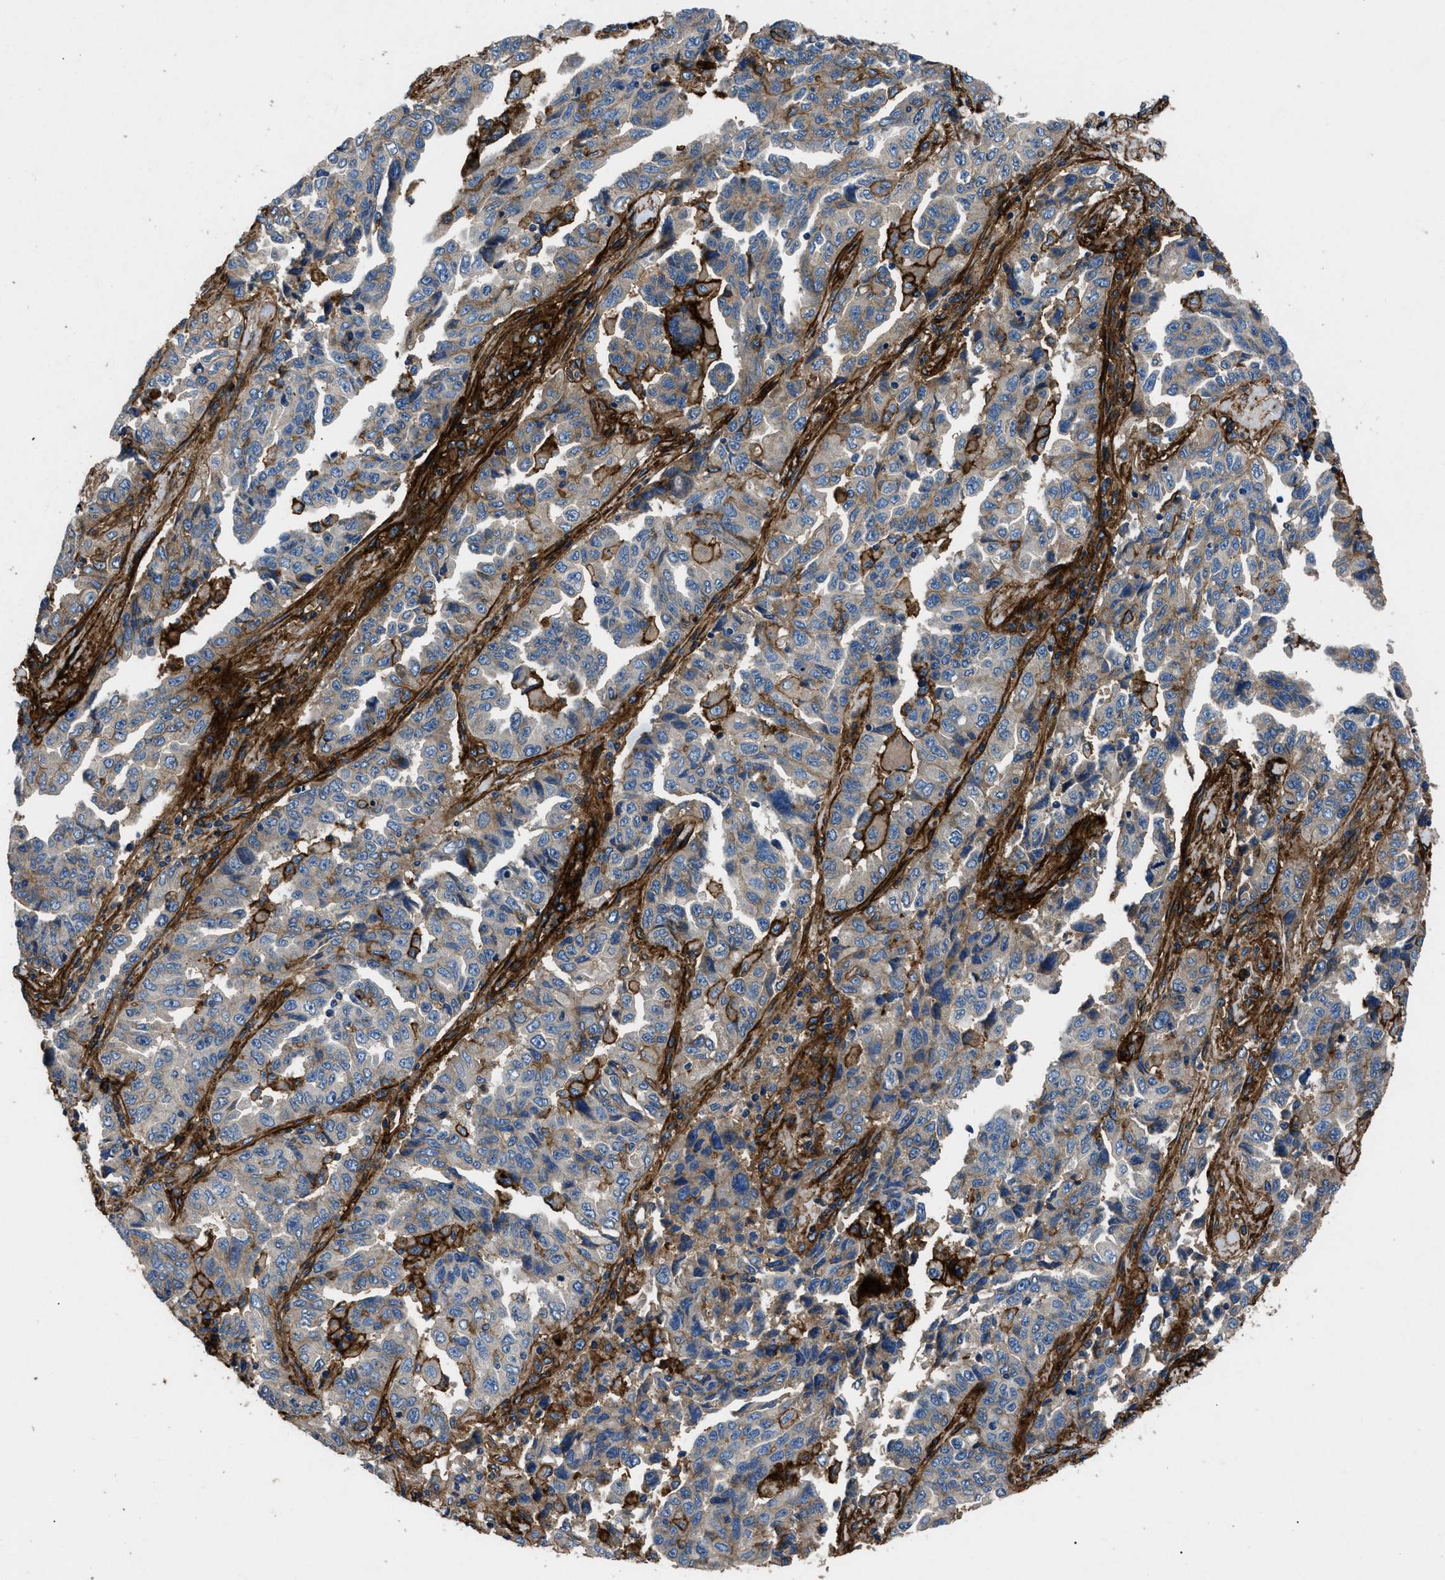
{"staining": {"intensity": "weak", "quantity": "25%-75%", "location": "cytoplasmic/membranous"}, "tissue": "lung cancer", "cell_type": "Tumor cells", "image_type": "cancer", "snomed": [{"axis": "morphology", "description": "Adenocarcinoma, NOS"}, {"axis": "topography", "description": "Lung"}], "caption": "IHC (DAB (3,3'-diaminobenzidine)) staining of lung cancer exhibits weak cytoplasmic/membranous protein positivity in about 25%-75% of tumor cells.", "gene": "CD276", "patient": {"sex": "female", "age": 51}}